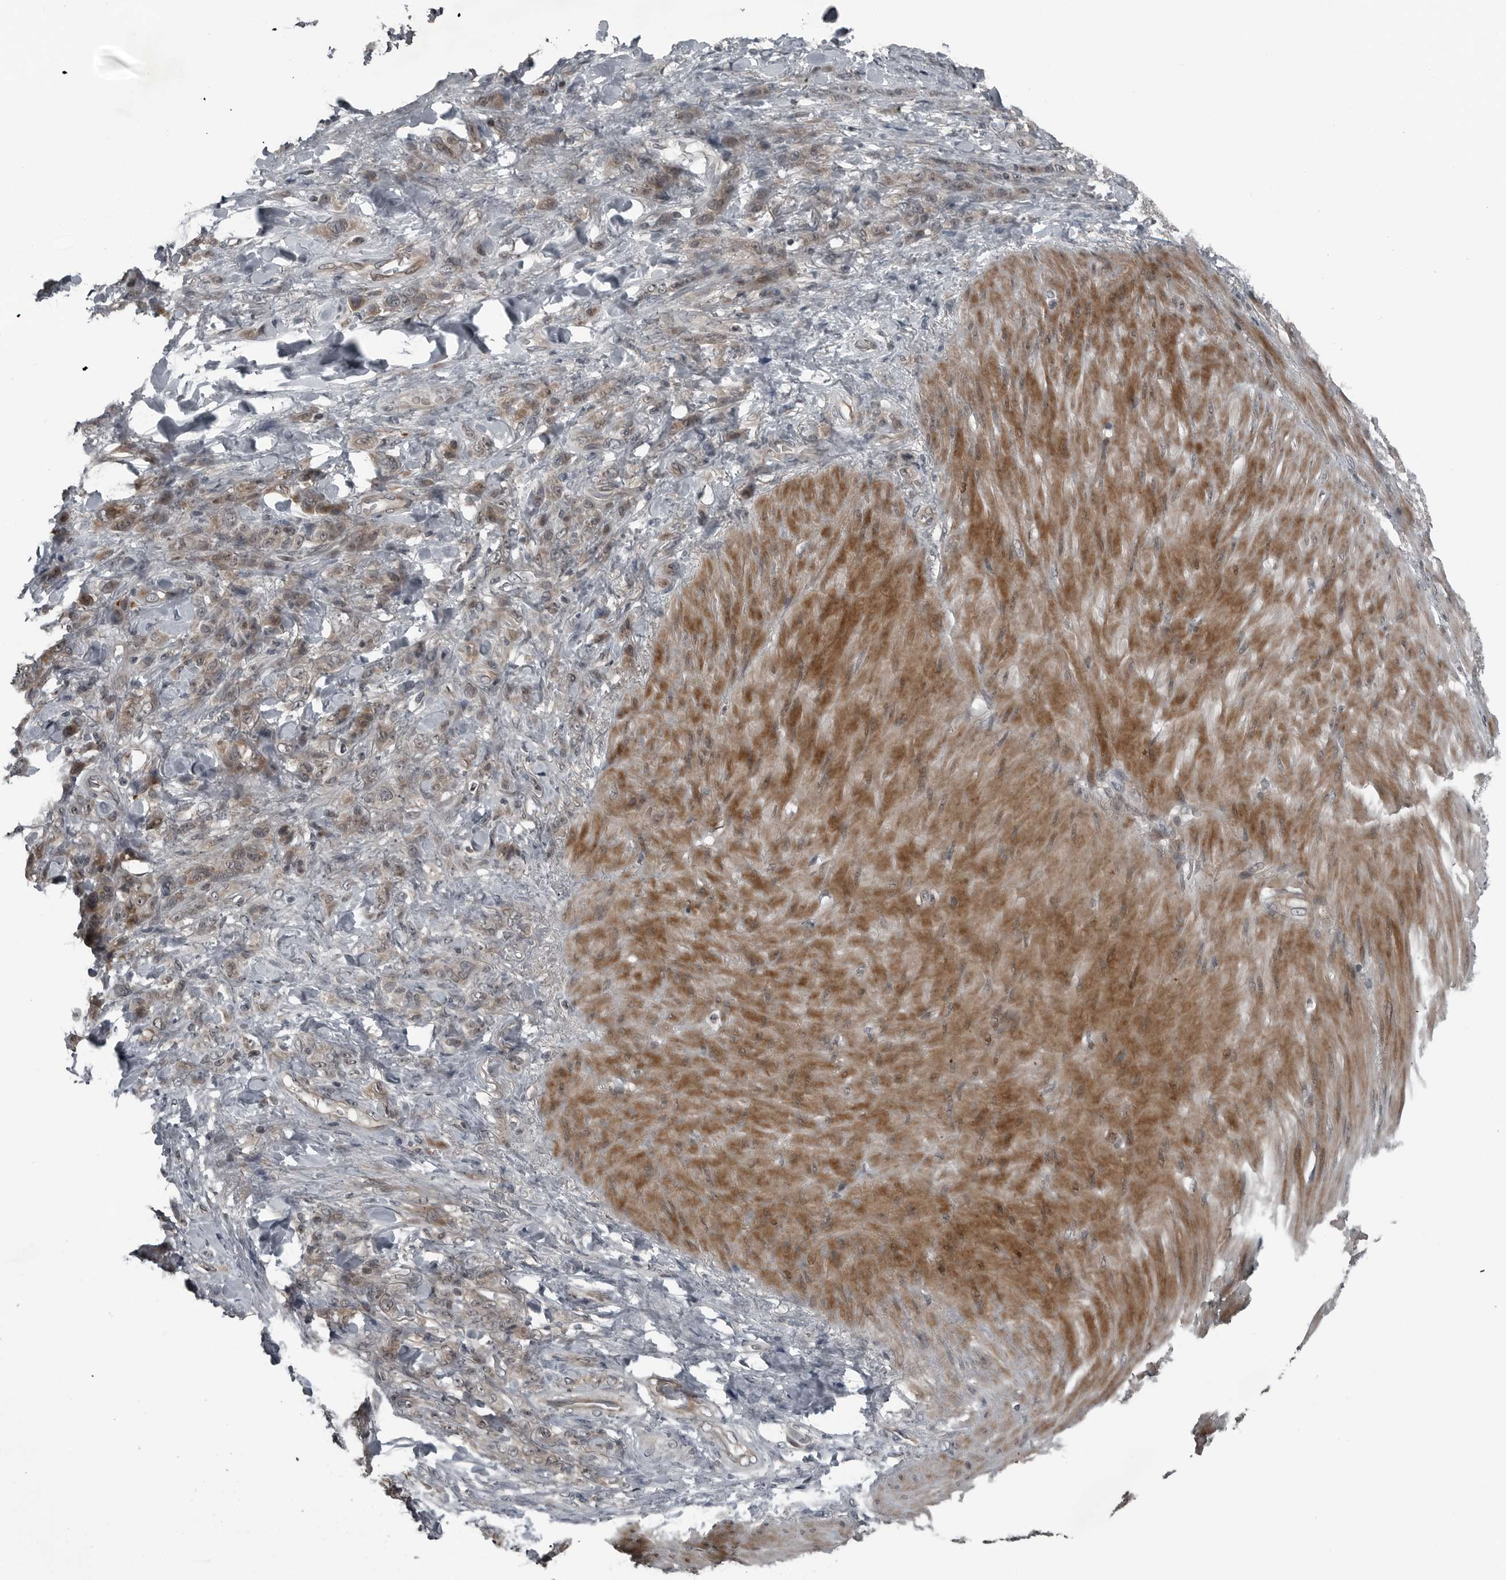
{"staining": {"intensity": "moderate", "quantity": ">75%", "location": "cytoplasmic/membranous"}, "tissue": "stomach cancer", "cell_type": "Tumor cells", "image_type": "cancer", "snomed": [{"axis": "morphology", "description": "Normal tissue, NOS"}, {"axis": "morphology", "description": "Adenocarcinoma, NOS"}, {"axis": "topography", "description": "Stomach"}], "caption": "Immunohistochemical staining of stomach cancer demonstrates moderate cytoplasmic/membranous protein staining in approximately >75% of tumor cells.", "gene": "GAK", "patient": {"sex": "male", "age": 82}}